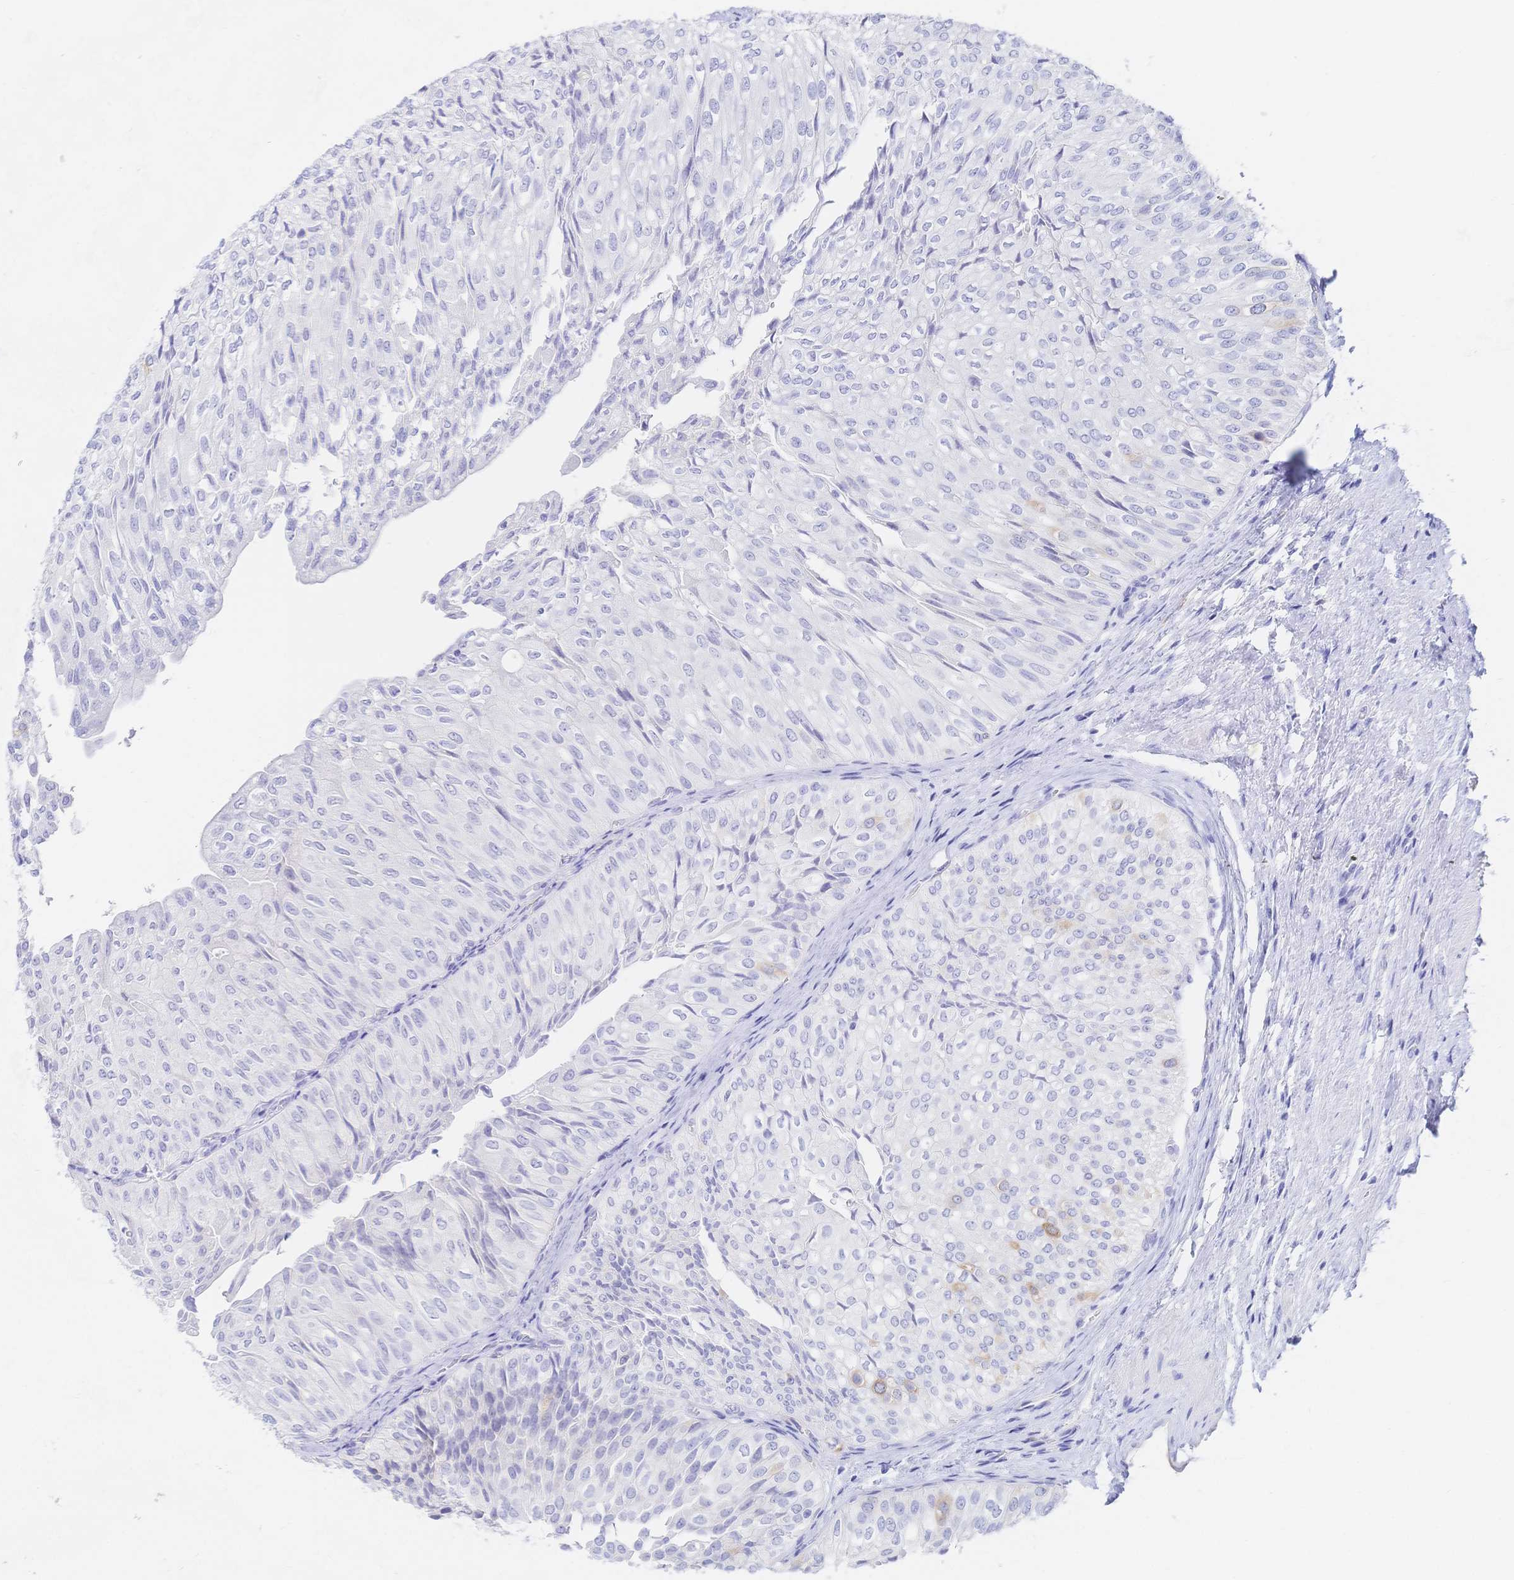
{"staining": {"intensity": "moderate", "quantity": "<25%", "location": "cytoplasmic/membranous"}, "tissue": "urothelial cancer", "cell_type": "Tumor cells", "image_type": "cancer", "snomed": [{"axis": "morphology", "description": "Urothelial carcinoma, NOS"}, {"axis": "topography", "description": "Urinary bladder"}], "caption": "Immunohistochemistry (IHC) image of urothelial cancer stained for a protein (brown), which exhibits low levels of moderate cytoplasmic/membranous positivity in about <25% of tumor cells.", "gene": "RRM1", "patient": {"sex": "male", "age": 62}}